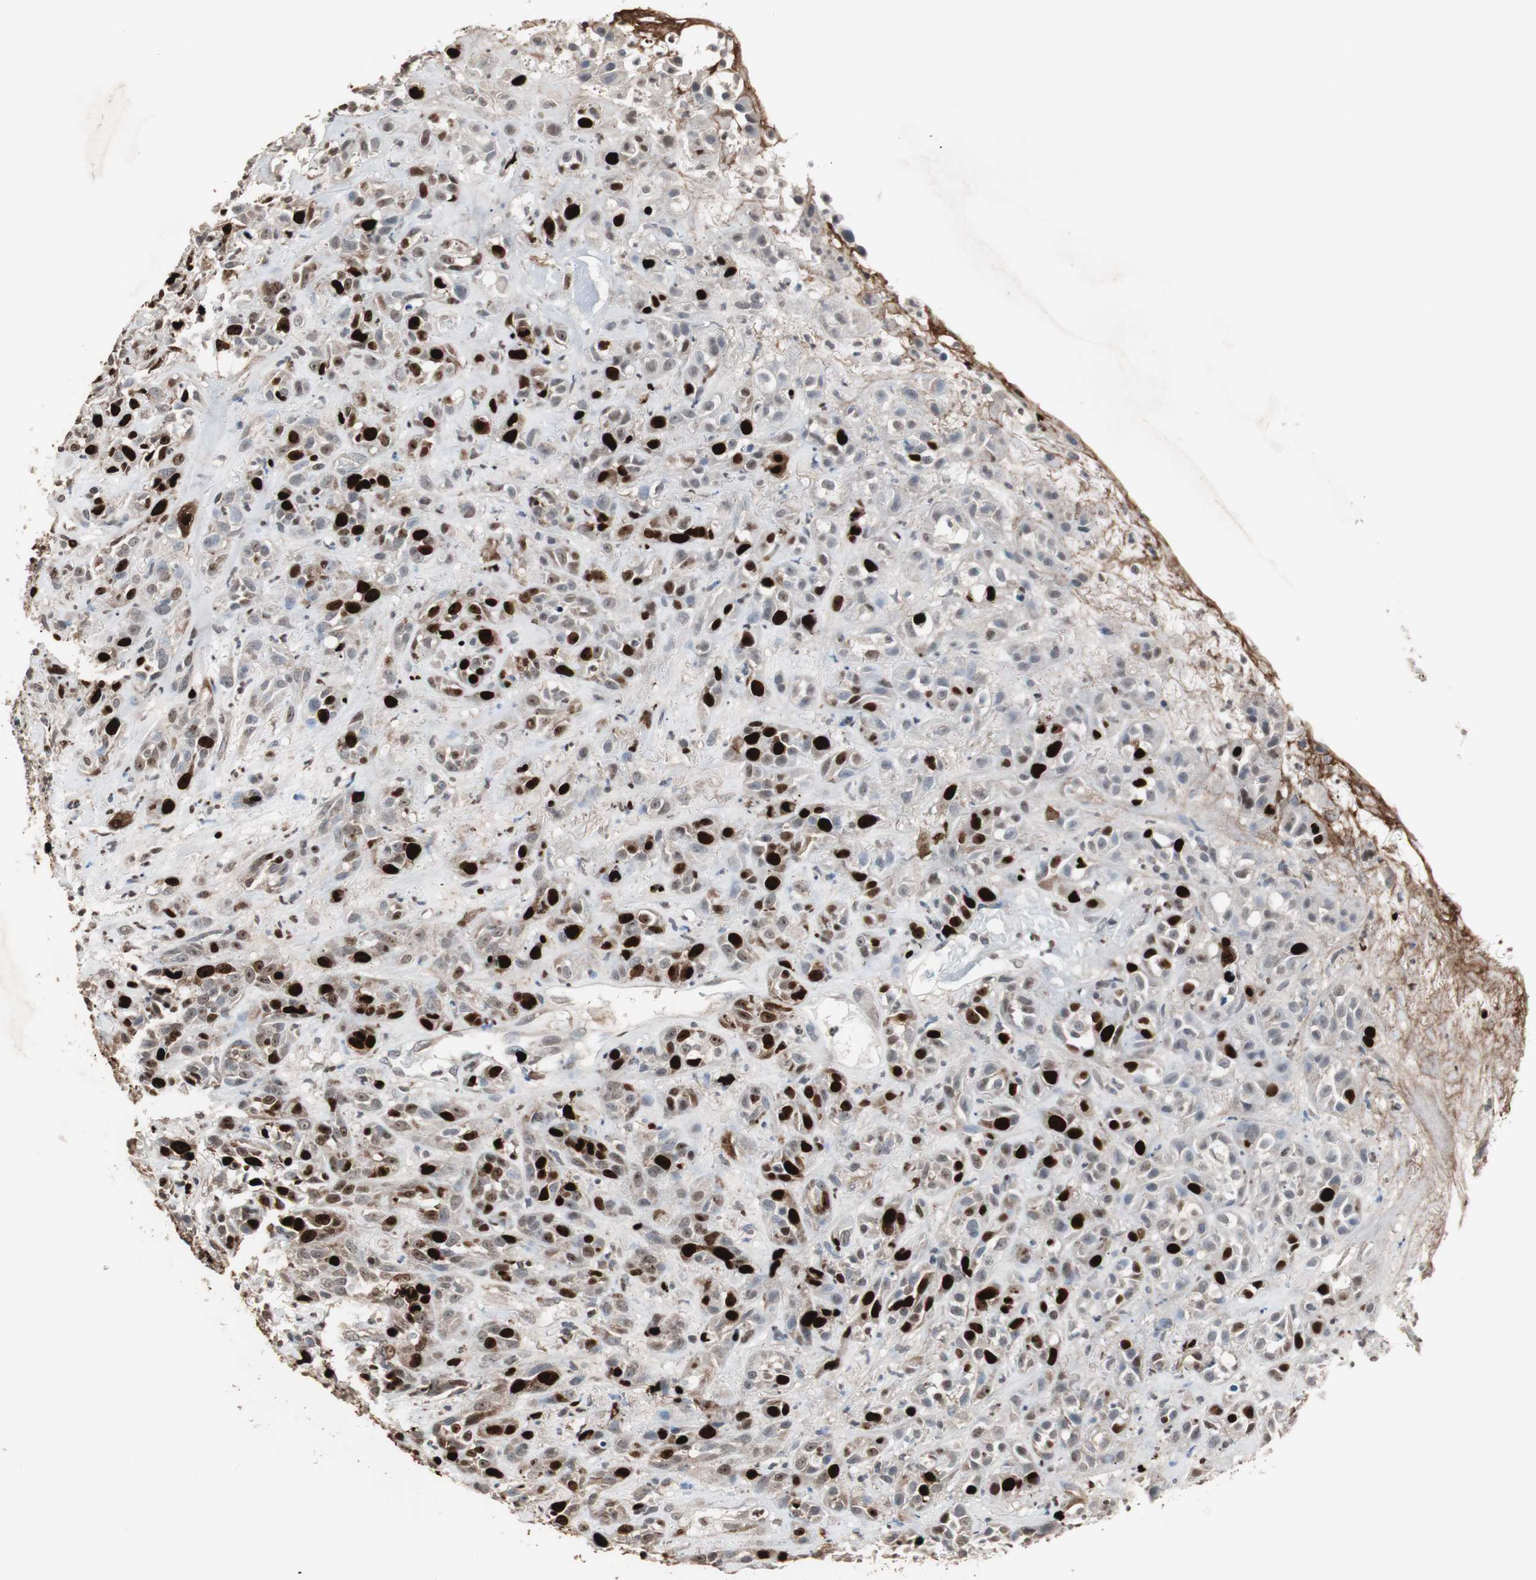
{"staining": {"intensity": "strong", "quantity": ">75%", "location": "nuclear"}, "tissue": "head and neck cancer", "cell_type": "Tumor cells", "image_type": "cancer", "snomed": [{"axis": "morphology", "description": "Squamous cell carcinoma, NOS"}, {"axis": "topography", "description": "Head-Neck"}], "caption": "An image of squamous cell carcinoma (head and neck) stained for a protein shows strong nuclear brown staining in tumor cells.", "gene": "TOP2A", "patient": {"sex": "male", "age": 62}}